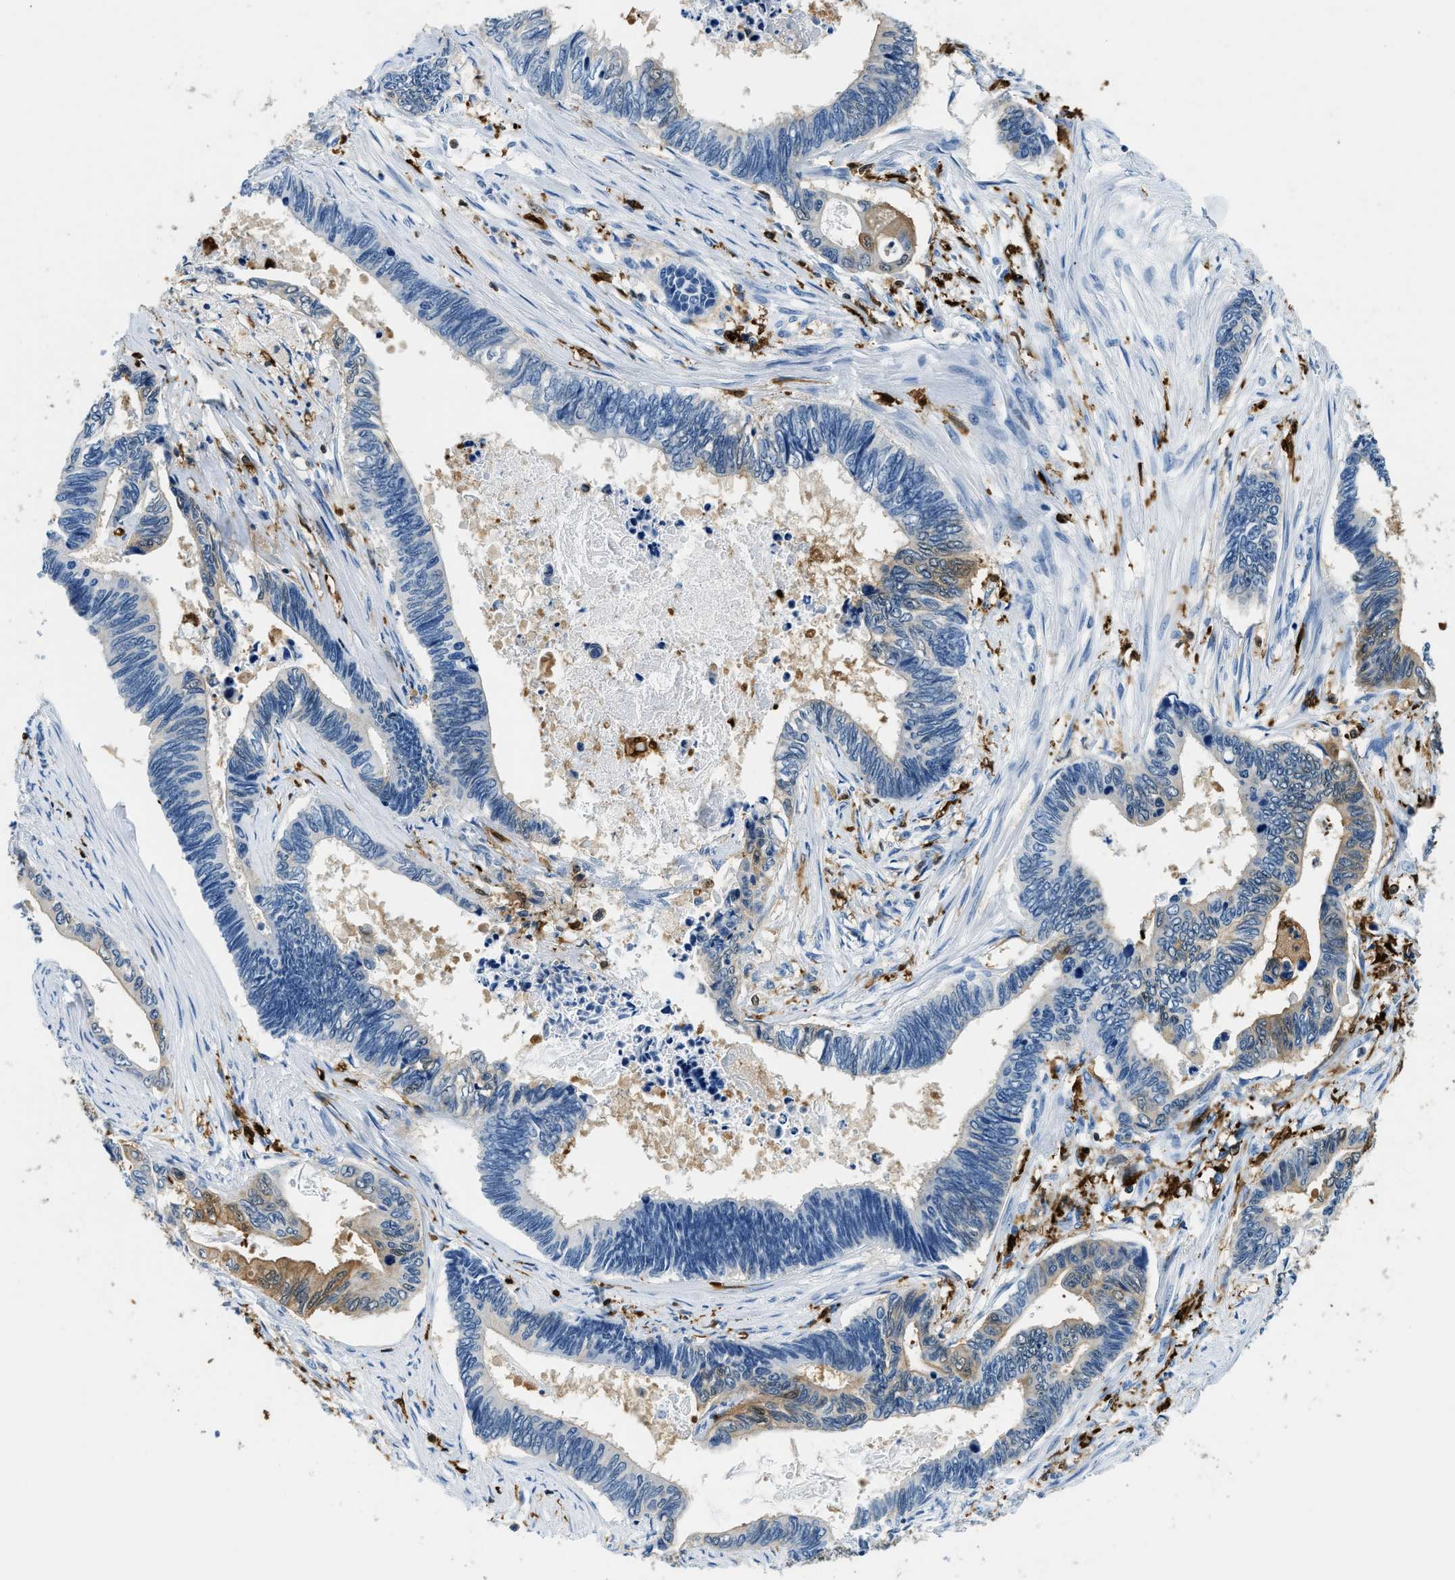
{"staining": {"intensity": "moderate", "quantity": "<25%", "location": "cytoplasmic/membranous"}, "tissue": "pancreatic cancer", "cell_type": "Tumor cells", "image_type": "cancer", "snomed": [{"axis": "morphology", "description": "Adenocarcinoma, NOS"}, {"axis": "topography", "description": "Pancreas"}], "caption": "This micrograph displays immunohistochemistry (IHC) staining of pancreatic cancer (adenocarcinoma), with low moderate cytoplasmic/membranous staining in approximately <25% of tumor cells.", "gene": "CAPG", "patient": {"sex": "female", "age": 70}}